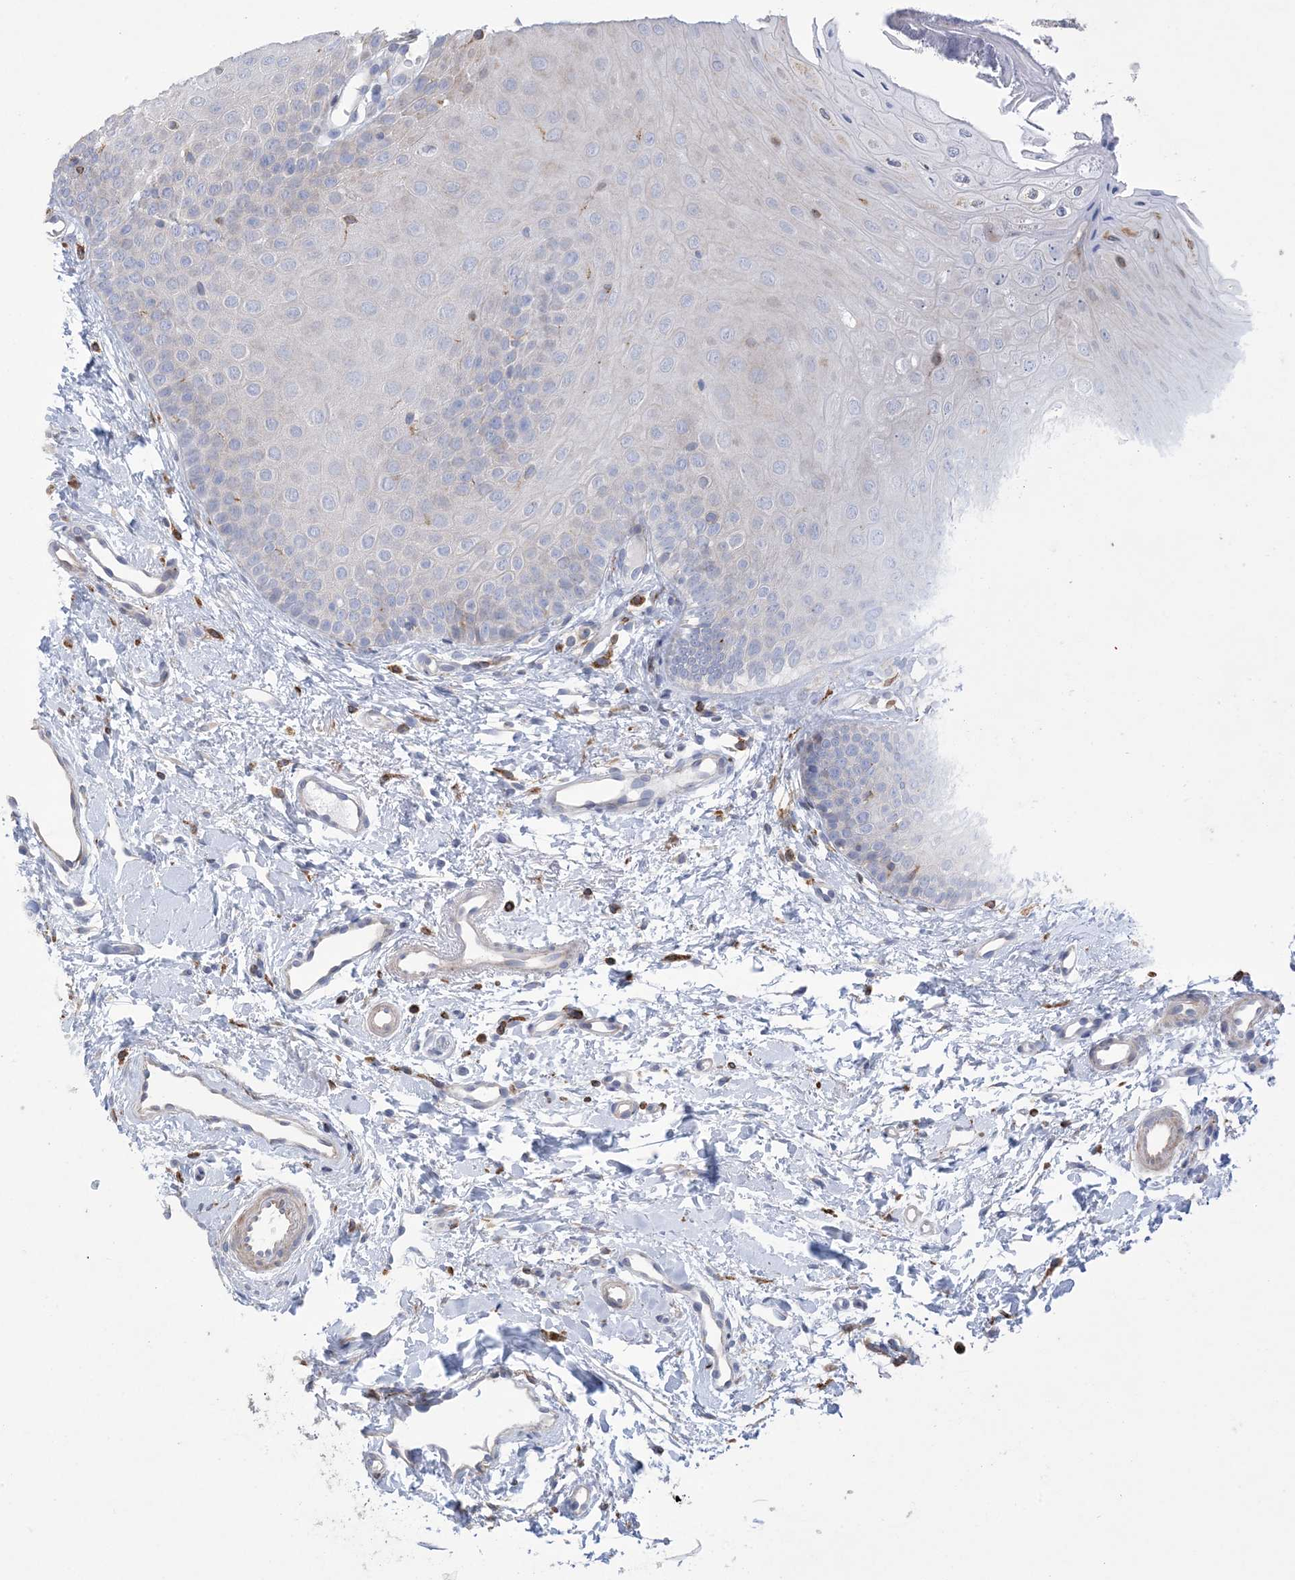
{"staining": {"intensity": "weak", "quantity": "<25%", "location": "cytoplasmic/membranous"}, "tissue": "oral mucosa", "cell_type": "Squamous epithelial cells", "image_type": "normal", "snomed": [{"axis": "morphology", "description": "Normal tissue, NOS"}, {"axis": "topography", "description": "Oral tissue"}], "caption": "Immunohistochemical staining of normal oral mucosa reveals no significant expression in squamous epithelial cells.", "gene": "SHANK1", "patient": {"sex": "female", "age": 68}}